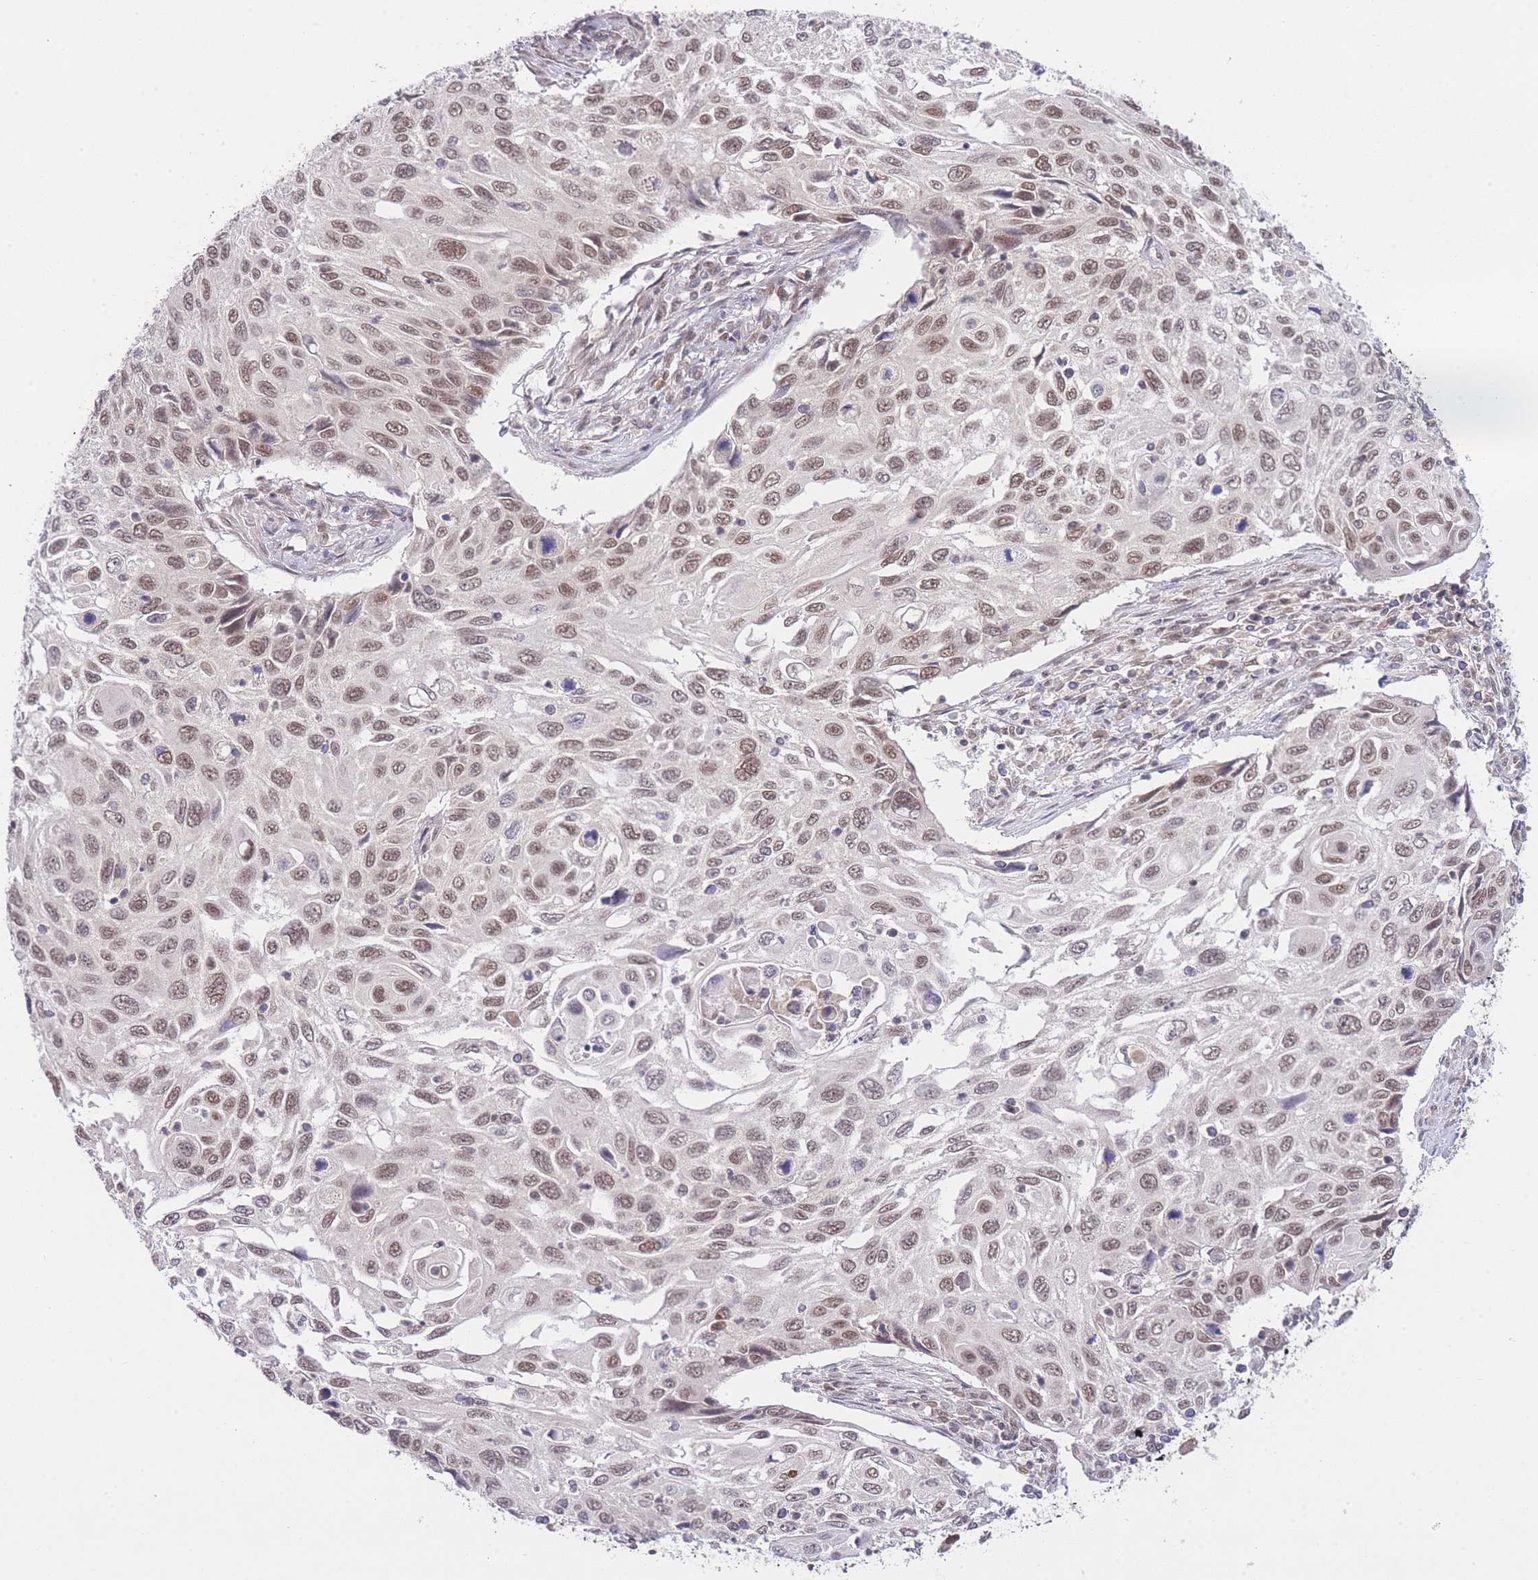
{"staining": {"intensity": "strong", "quantity": "25%-75%", "location": "nuclear"}, "tissue": "cervical cancer", "cell_type": "Tumor cells", "image_type": "cancer", "snomed": [{"axis": "morphology", "description": "Squamous cell carcinoma, NOS"}, {"axis": "topography", "description": "Cervix"}], "caption": "Protein staining shows strong nuclear staining in approximately 25%-75% of tumor cells in squamous cell carcinoma (cervical).", "gene": "TMED3", "patient": {"sex": "female", "age": 70}}